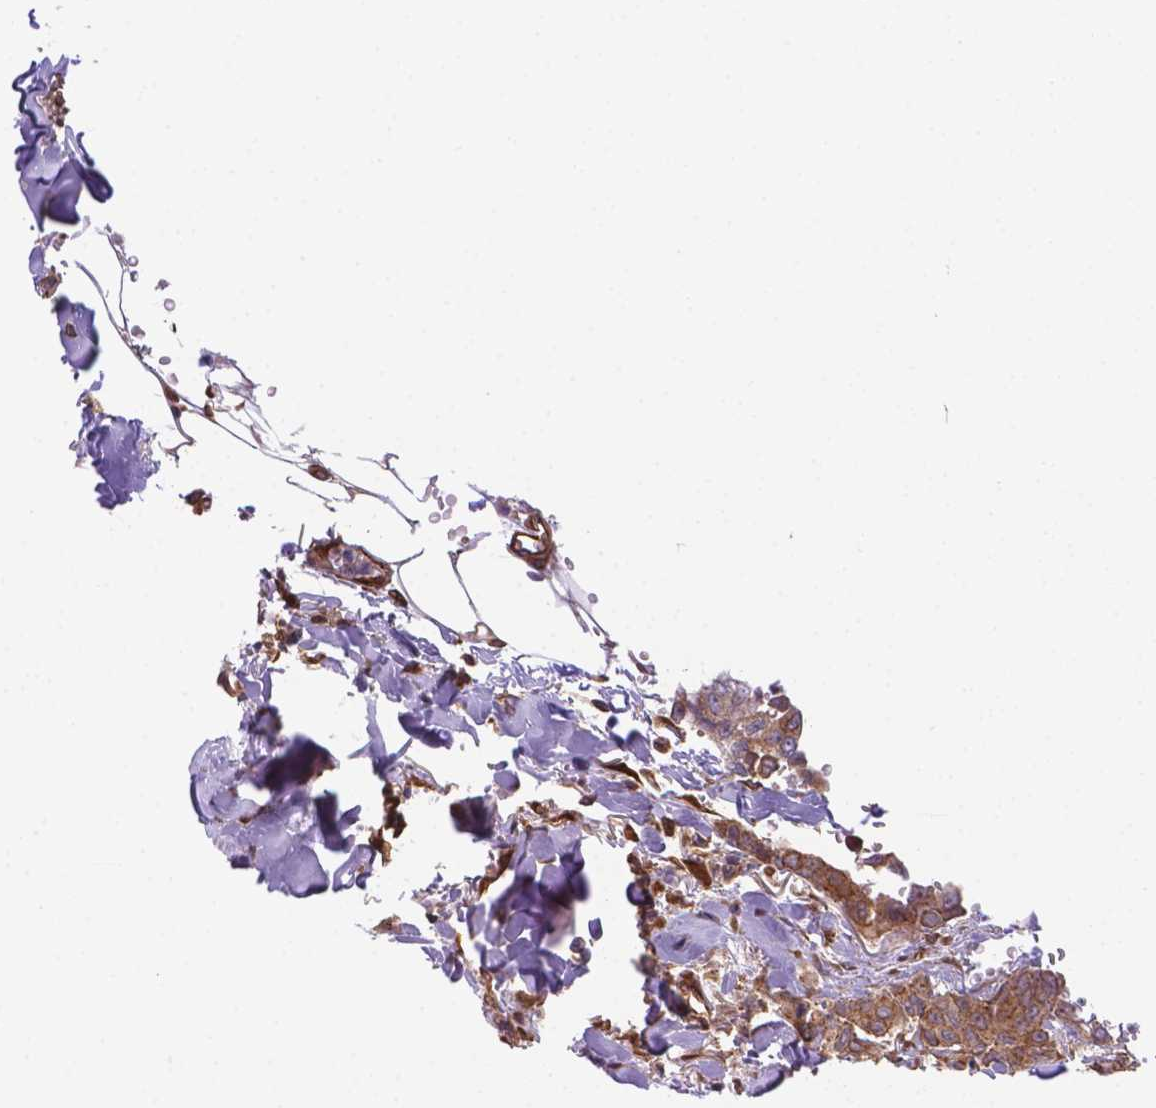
{"staining": {"intensity": "moderate", "quantity": ">75%", "location": "cytoplasmic/membranous"}, "tissue": "breast cancer", "cell_type": "Tumor cells", "image_type": "cancer", "snomed": [{"axis": "morphology", "description": "Duct carcinoma"}, {"axis": "topography", "description": "Breast"}], "caption": "Immunohistochemistry (IHC) photomicrograph of intraductal carcinoma (breast) stained for a protein (brown), which reveals medium levels of moderate cytoplasmic/membranous positivity in approximately >75% of tumor cells.", "gene": "YAP1", "patient": {"sex": "female", "age": 94}}